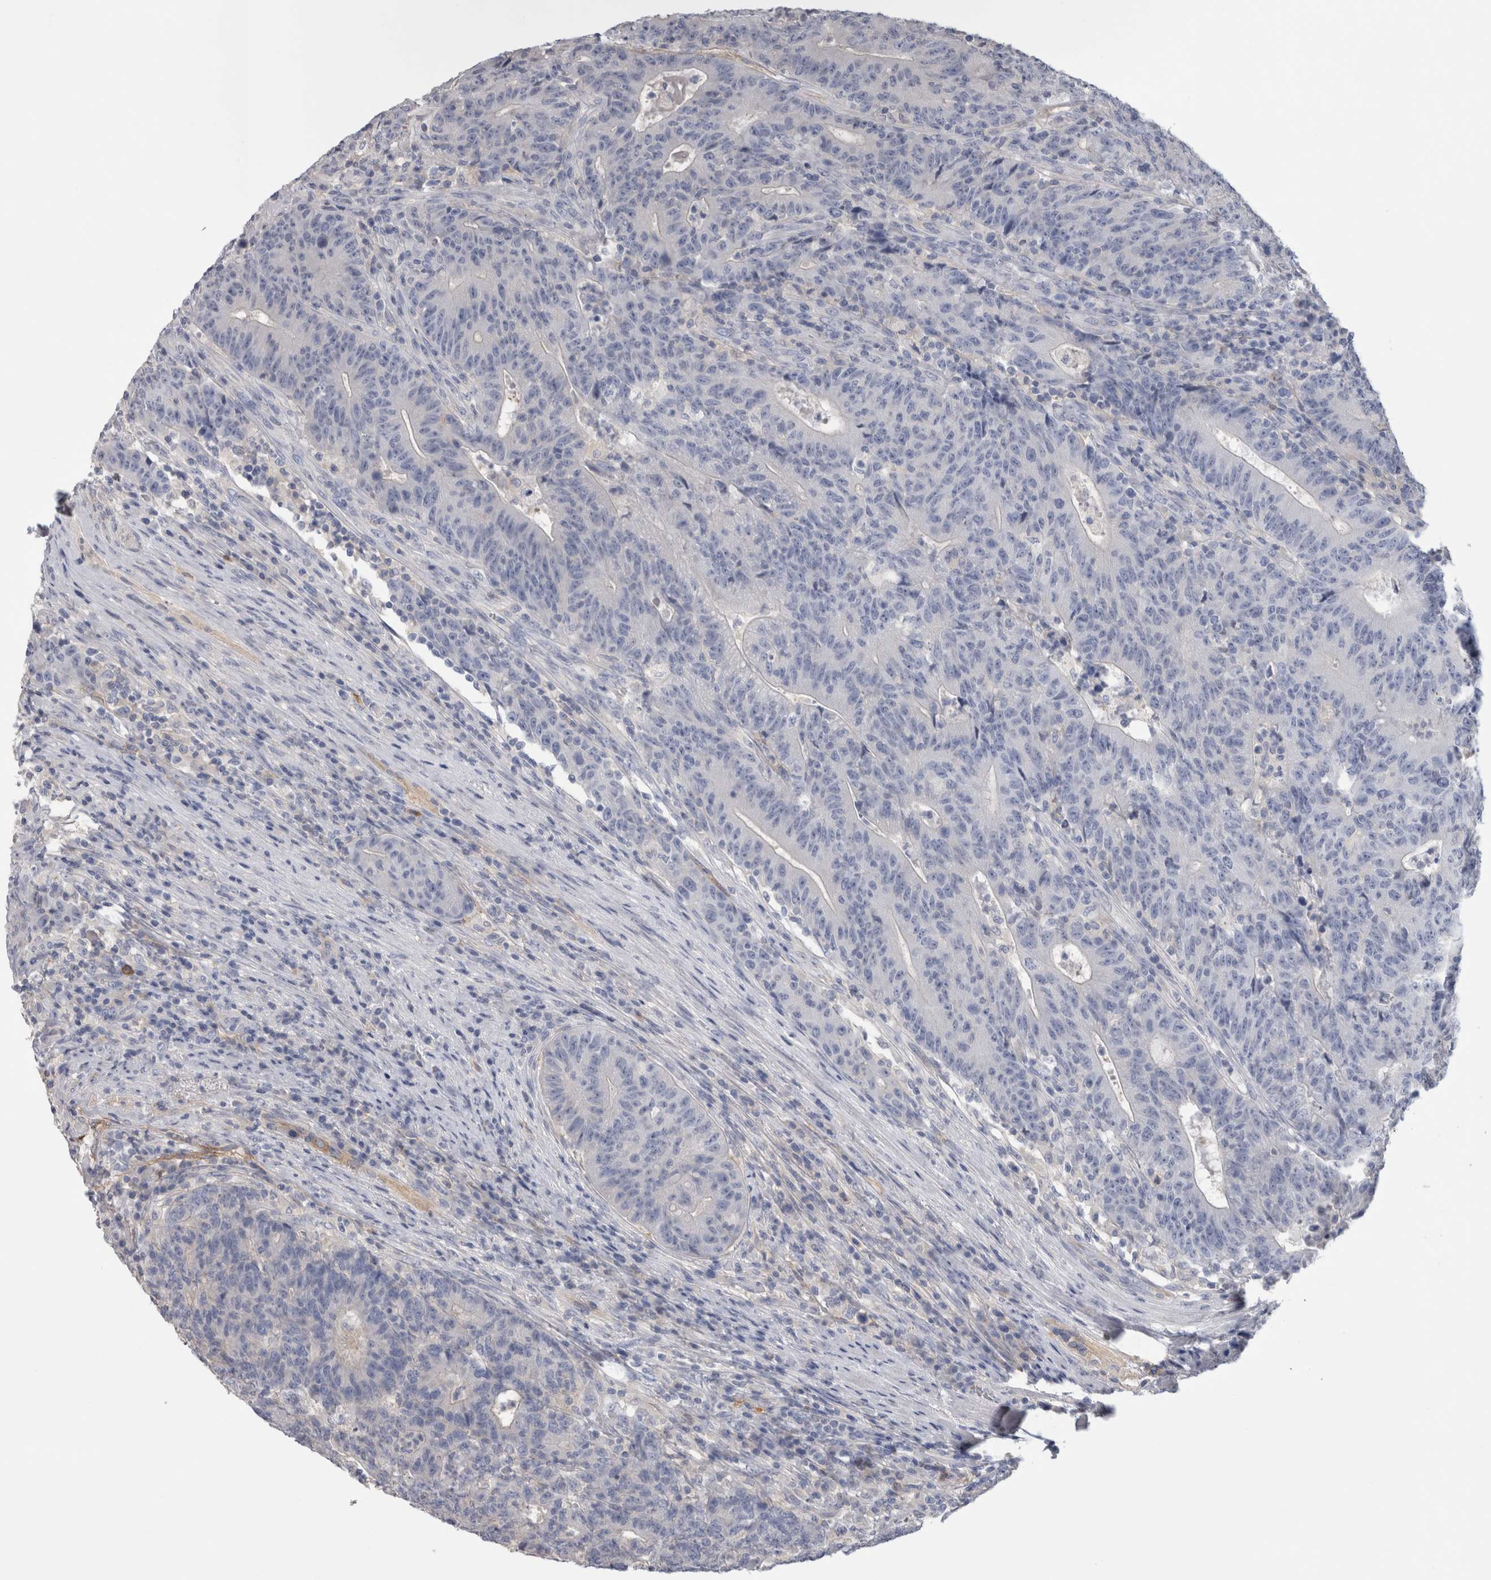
{"staining": {"intensity": "negative", "quantity": "none", "location": "none"}, "tissue": "colorectal cancer", "cell_type": "Tumor cells", "image_type": "cancer", "snomed": [{"axis": "morphology", "description": "Normal tissue, NOS"}, {"axis": "morphology", "description": "Adenocarcinoma, NOS"}, {"axis": "topography", "description": "Colon"}], "caption": "Tumor cells show no significant staining in colorectal cancer.", "gene": "SCRN1", "patient": {"sex": "female", "age": 75}}